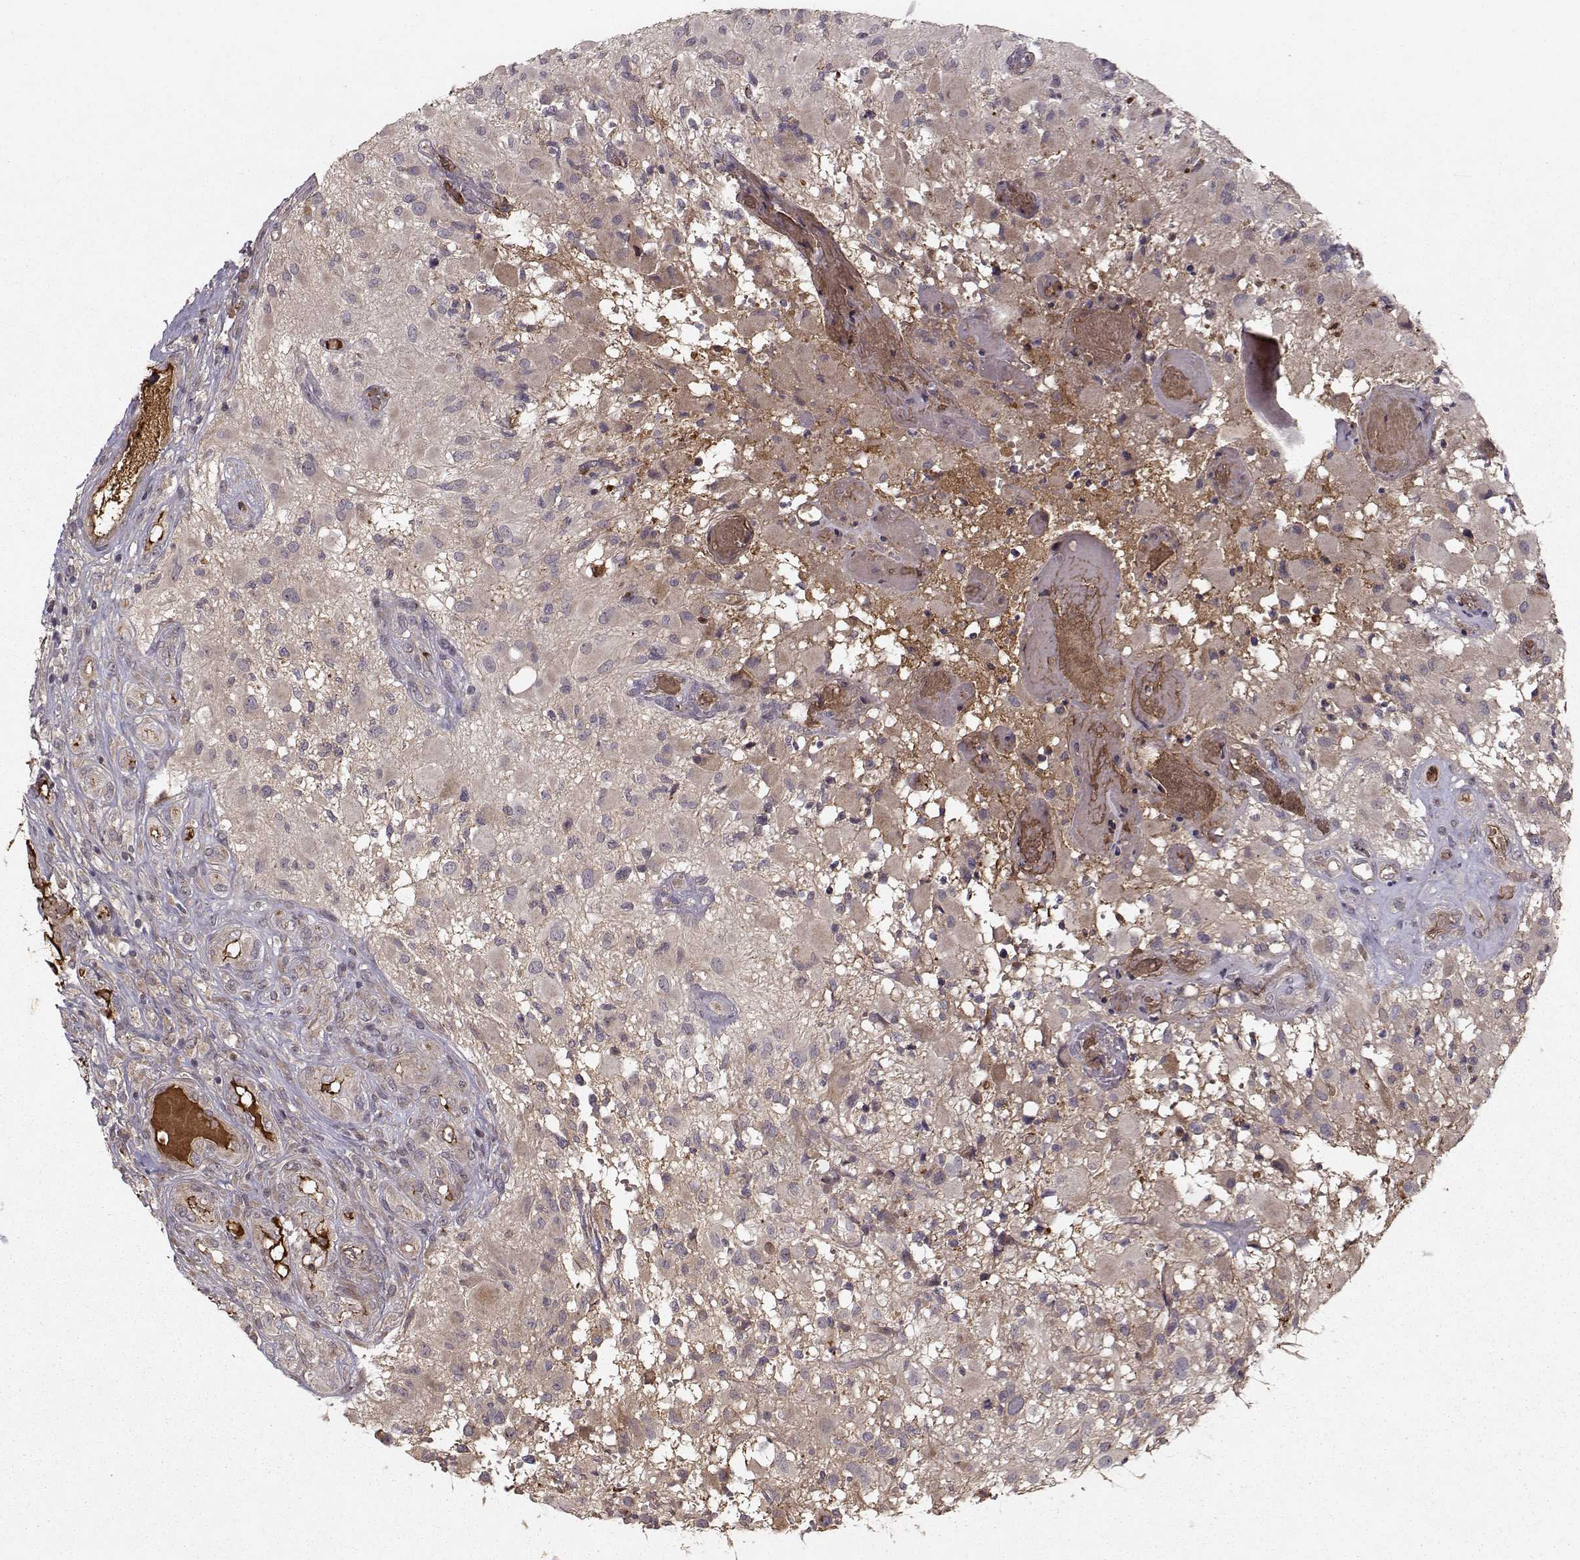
{"staining": {"intensity": "negative", "quantity": "none", "location": "none"}, "tissue": "glioma", "cell_type": "Tumor cells", "image_type": "cancer", "snomed": [{"axis": "morphology", "description": "Glioma, malignant, High grade"}, {"axis": "topography", "description": "Brain"}], "caption": "The immunohistochemistry micrograph has no significant expression in tumor cells of glioma tissue.", "gene": "WNT6", "patient": {"sex": "female", "age": 63}}